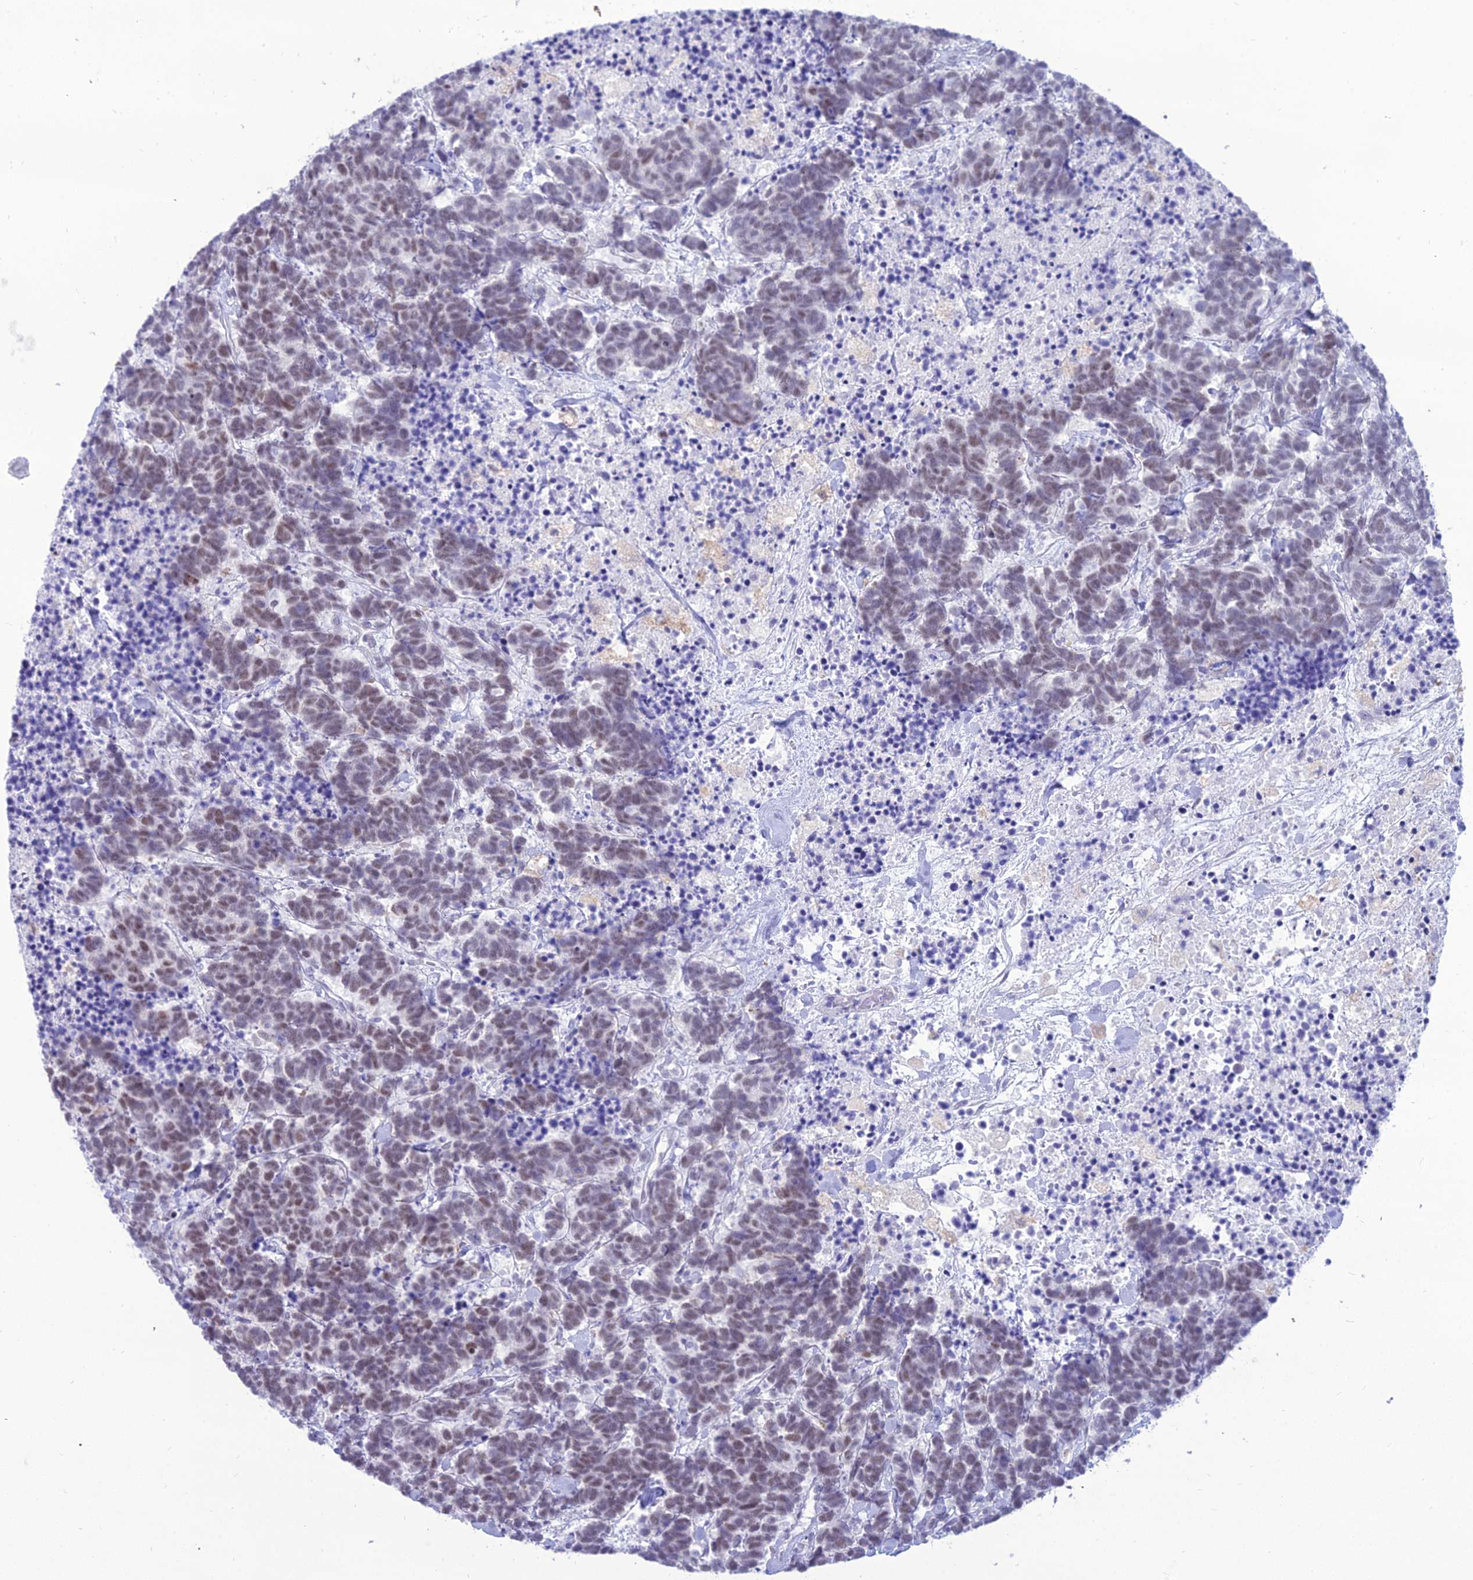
{"staining": {"intensity": "weak", "quantity": ">75%", "location": "nuclear"}, "tissue": "carcinoid", "cell_type": "Tumor cells", "image_type": "cancer", "snomed": [{"axis": "morphology", "description": "Carcinoma, NOS"}, {"axis": "morphology", "description": "Carcinoid, malignant, NOS"}, {"axis": "topography", "description": "Prostate"}], "caption": "A photomicrograph showing weak nuclear expression in about >75% of tumor cells in malignant carcinoid, as visualized by brown immunohistochemical staining.", "gene": "DHX40", "patient": {"sex": "male", "age": 57}}